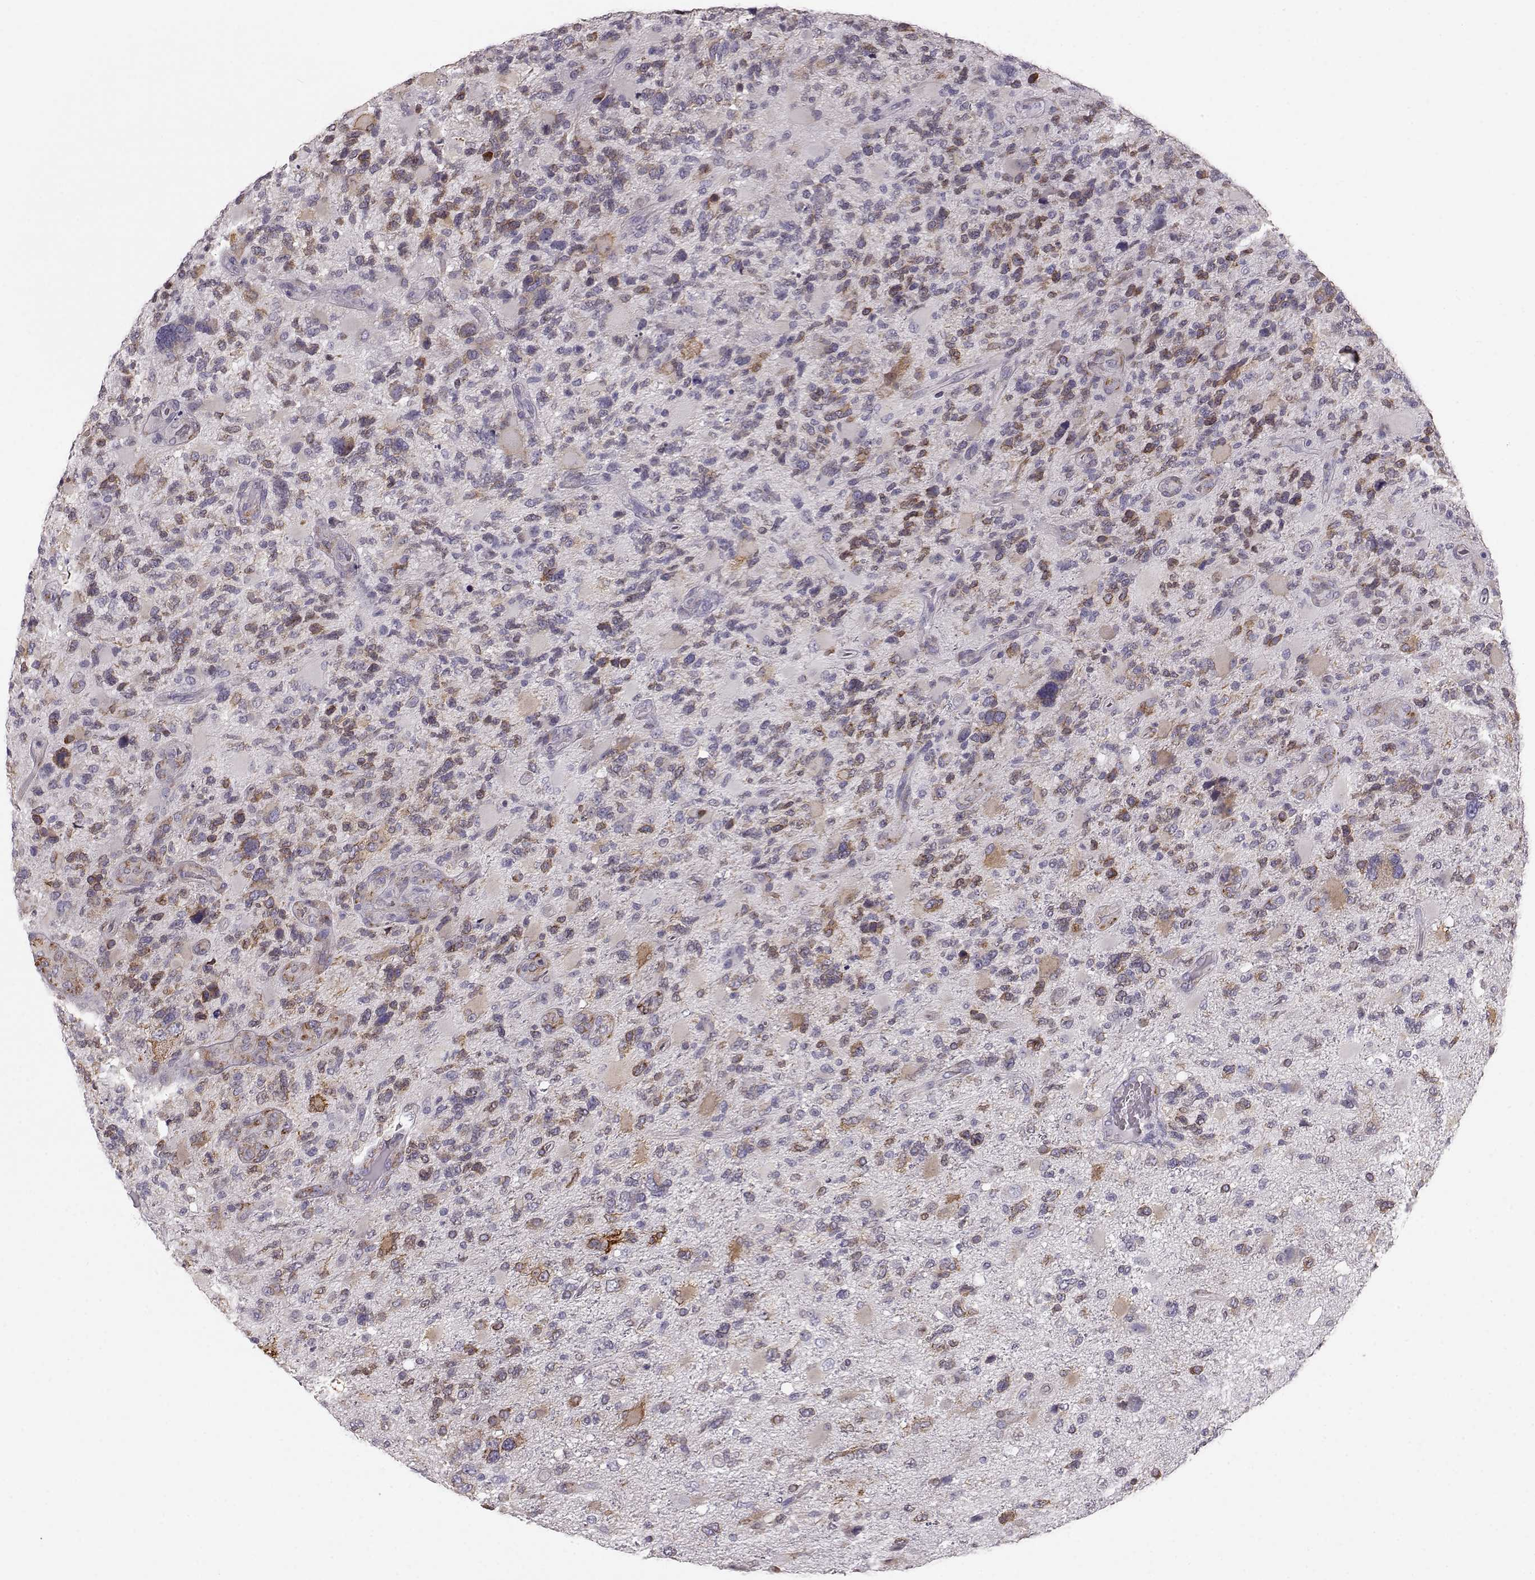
{"staining": {"intensity": "moderate", "quantity": "<25%", "location": "cytoplasmic/membranous"}, "tissue": "glioma", "cell_type": "Tumor cells", "image_type": "cancer", "snomed": [{"axis": "morphology", "description": "Glioma, malignant, High grade"}, {"axis": "topography", "description": "Brain"}], "caption": "A high-resolution image shows IHC staining of glioma, which exhibits moderate cytoplasmic/membranous positivity in about <25% of tumor cells.", "gene": "ELOVL5", "patient": {"sex": "female", "age": 71}}